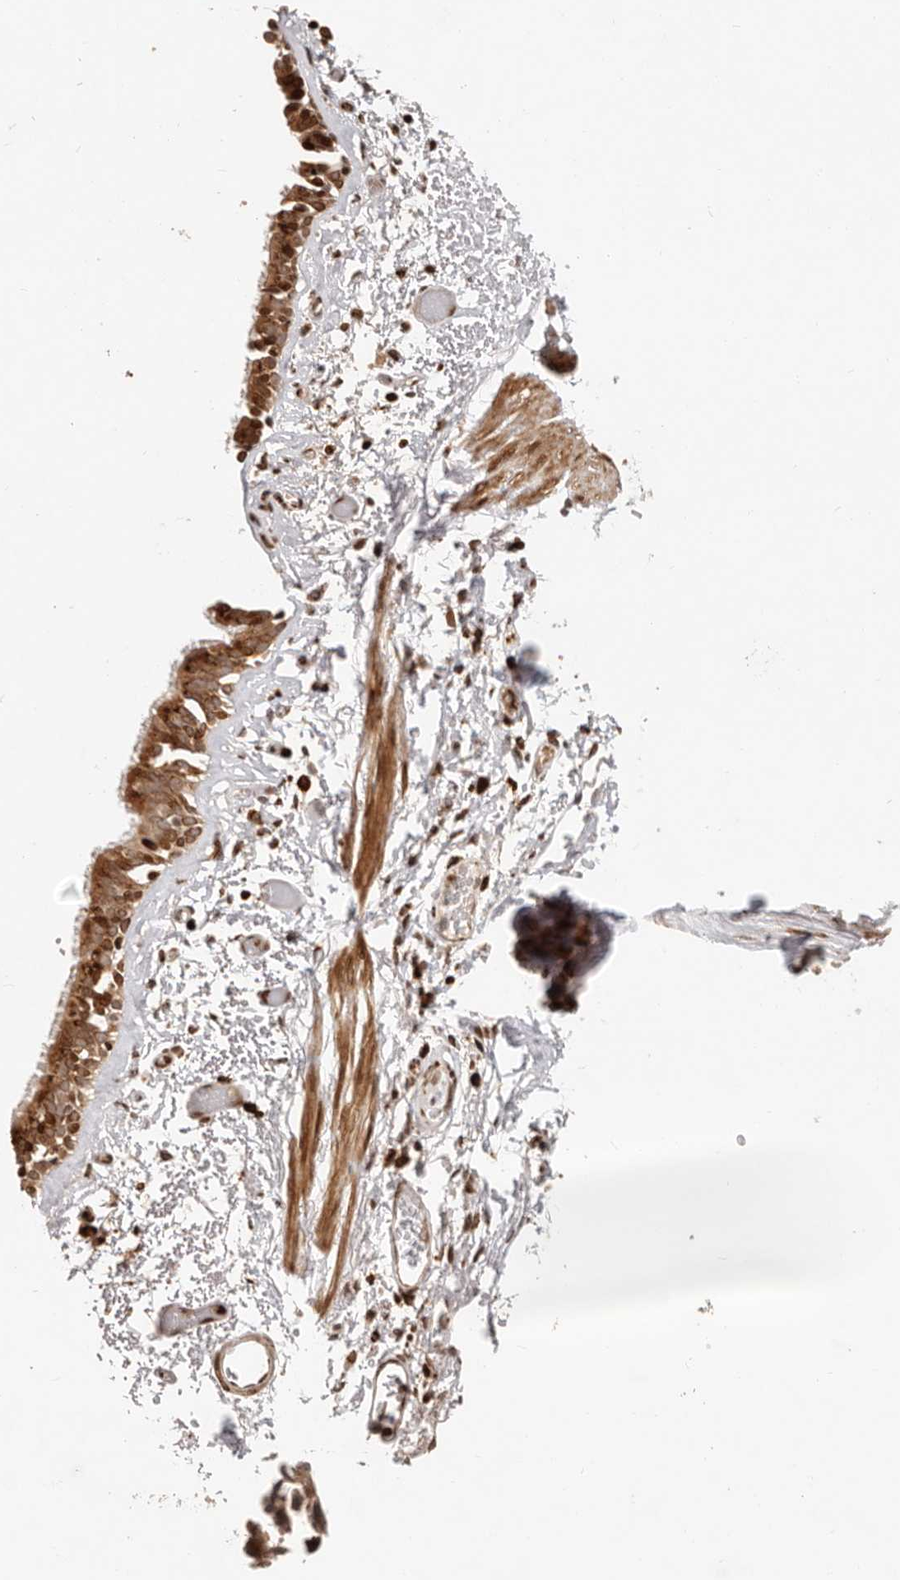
{"staining": {"intensity": "strong", "quantity": ">75%", "location": "cytoplasmic/membranous"}, "tissue": "bronchus", "cell_type": "Respiratory epithelial cells", "image_type": "normal", "snomed": [{"axis": "morphology", "description": "Normal tissue, NOS"}, {"axis": "topography", "description": "Bronchus"}, {"axis": "topography", "description": "Lung"}], "caption": "Bronchus stained with immunohistochemistry displays strong cytoplasmic/membranous staining in about >75% of respiratory epithelial cells. Nuclei are stained in blue.", "gene": "TRIM4", "patient": {"sex": "male", "age": 56}}